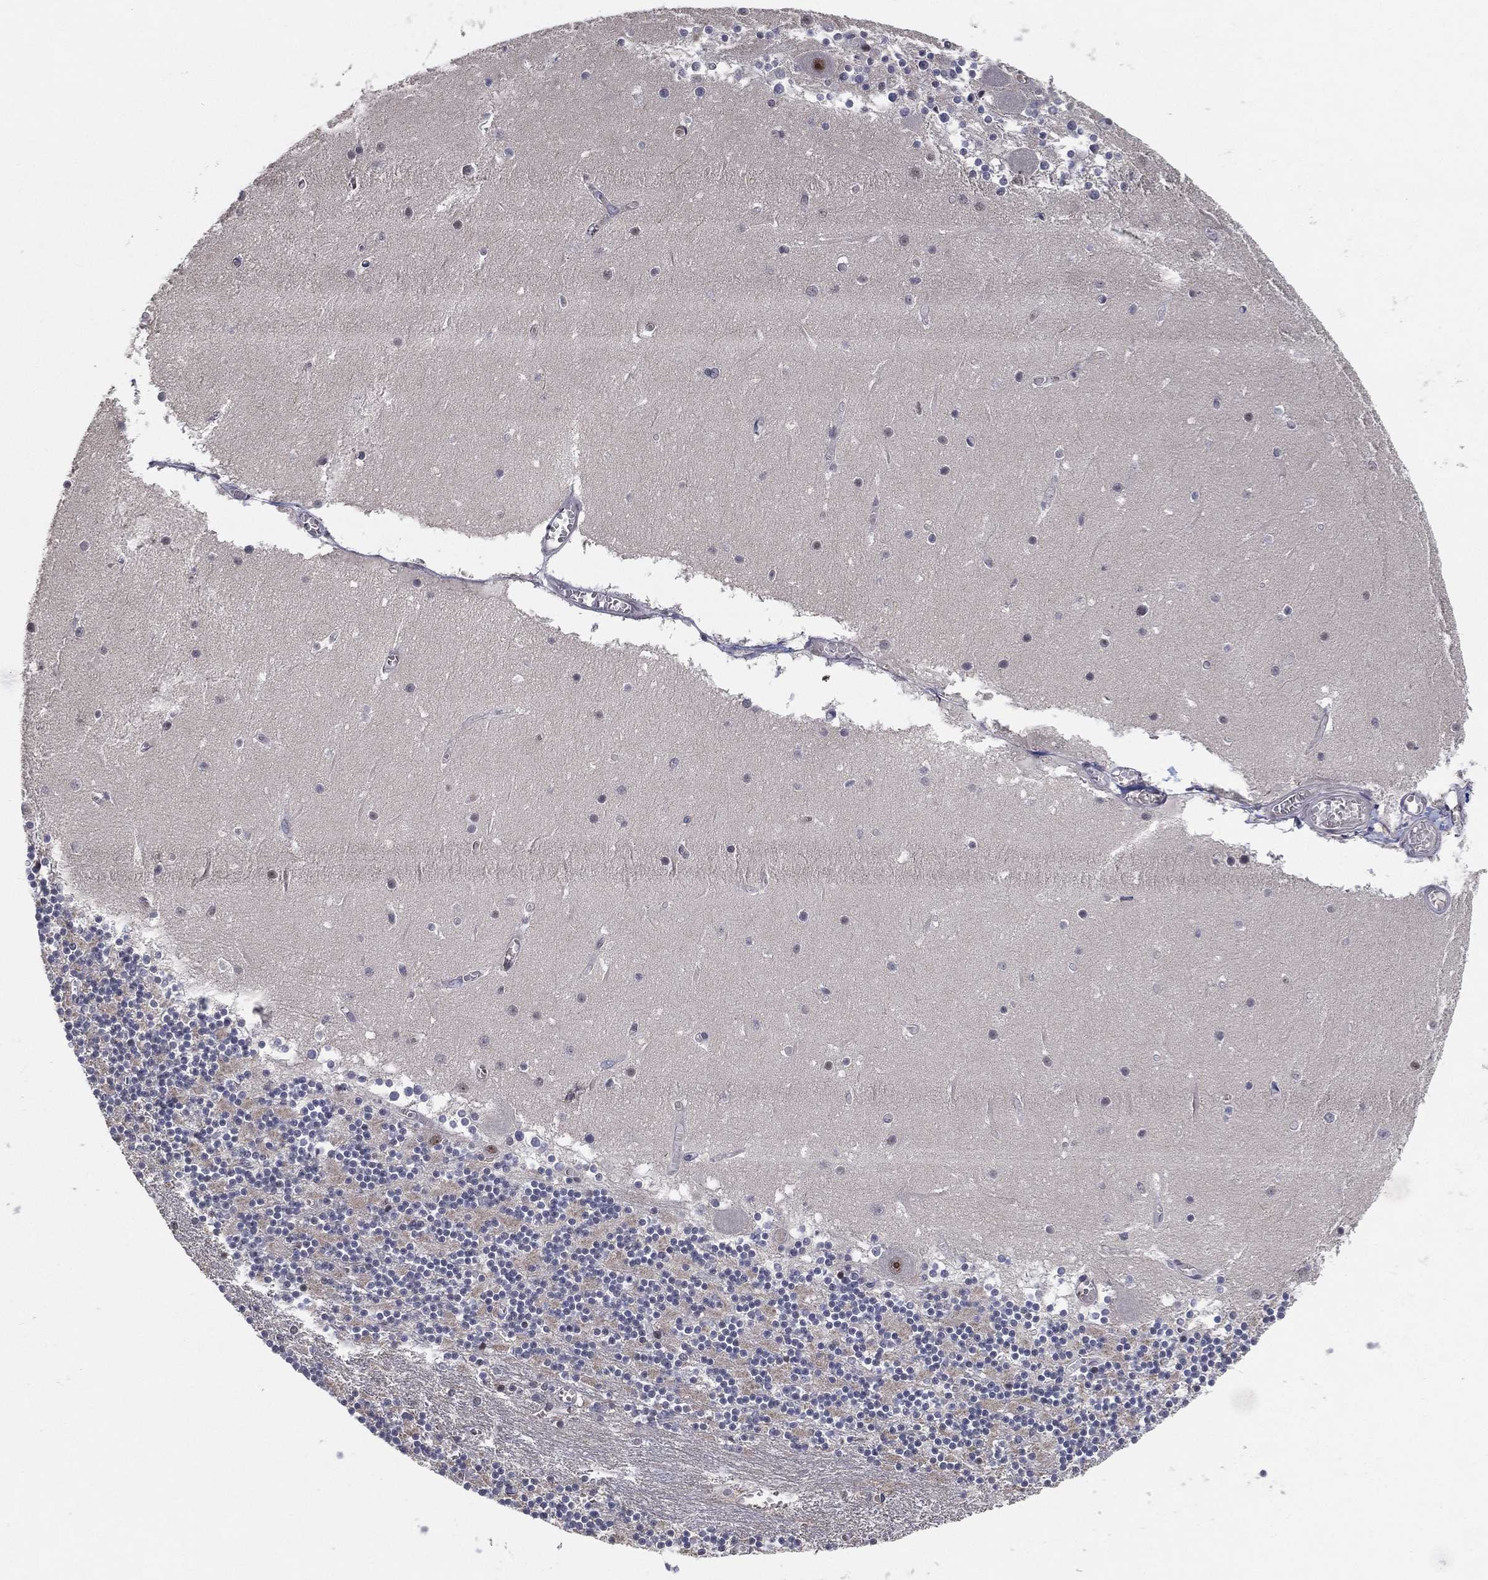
{"staining": {"intensity": "negative", "quantity": "none", "location": "none"}, "tissue": "cerebellum", "cell_type": "Cells in granular layer", "image_type": "normal", "snomed": [{"axis": "morphology", "description": "Normal tissue, NOS"}, {"axis": "topography", "description": "Cerebellum"}], "caption": "This is a histopathology image of immunohistochemistry staining of normal cerebellum, which shows no expression in cells in granular layer. (DAB immunohistochemistry, high magnification).", "gene": "DGCR8", "patient": {"sex": "female", "age": 28}}